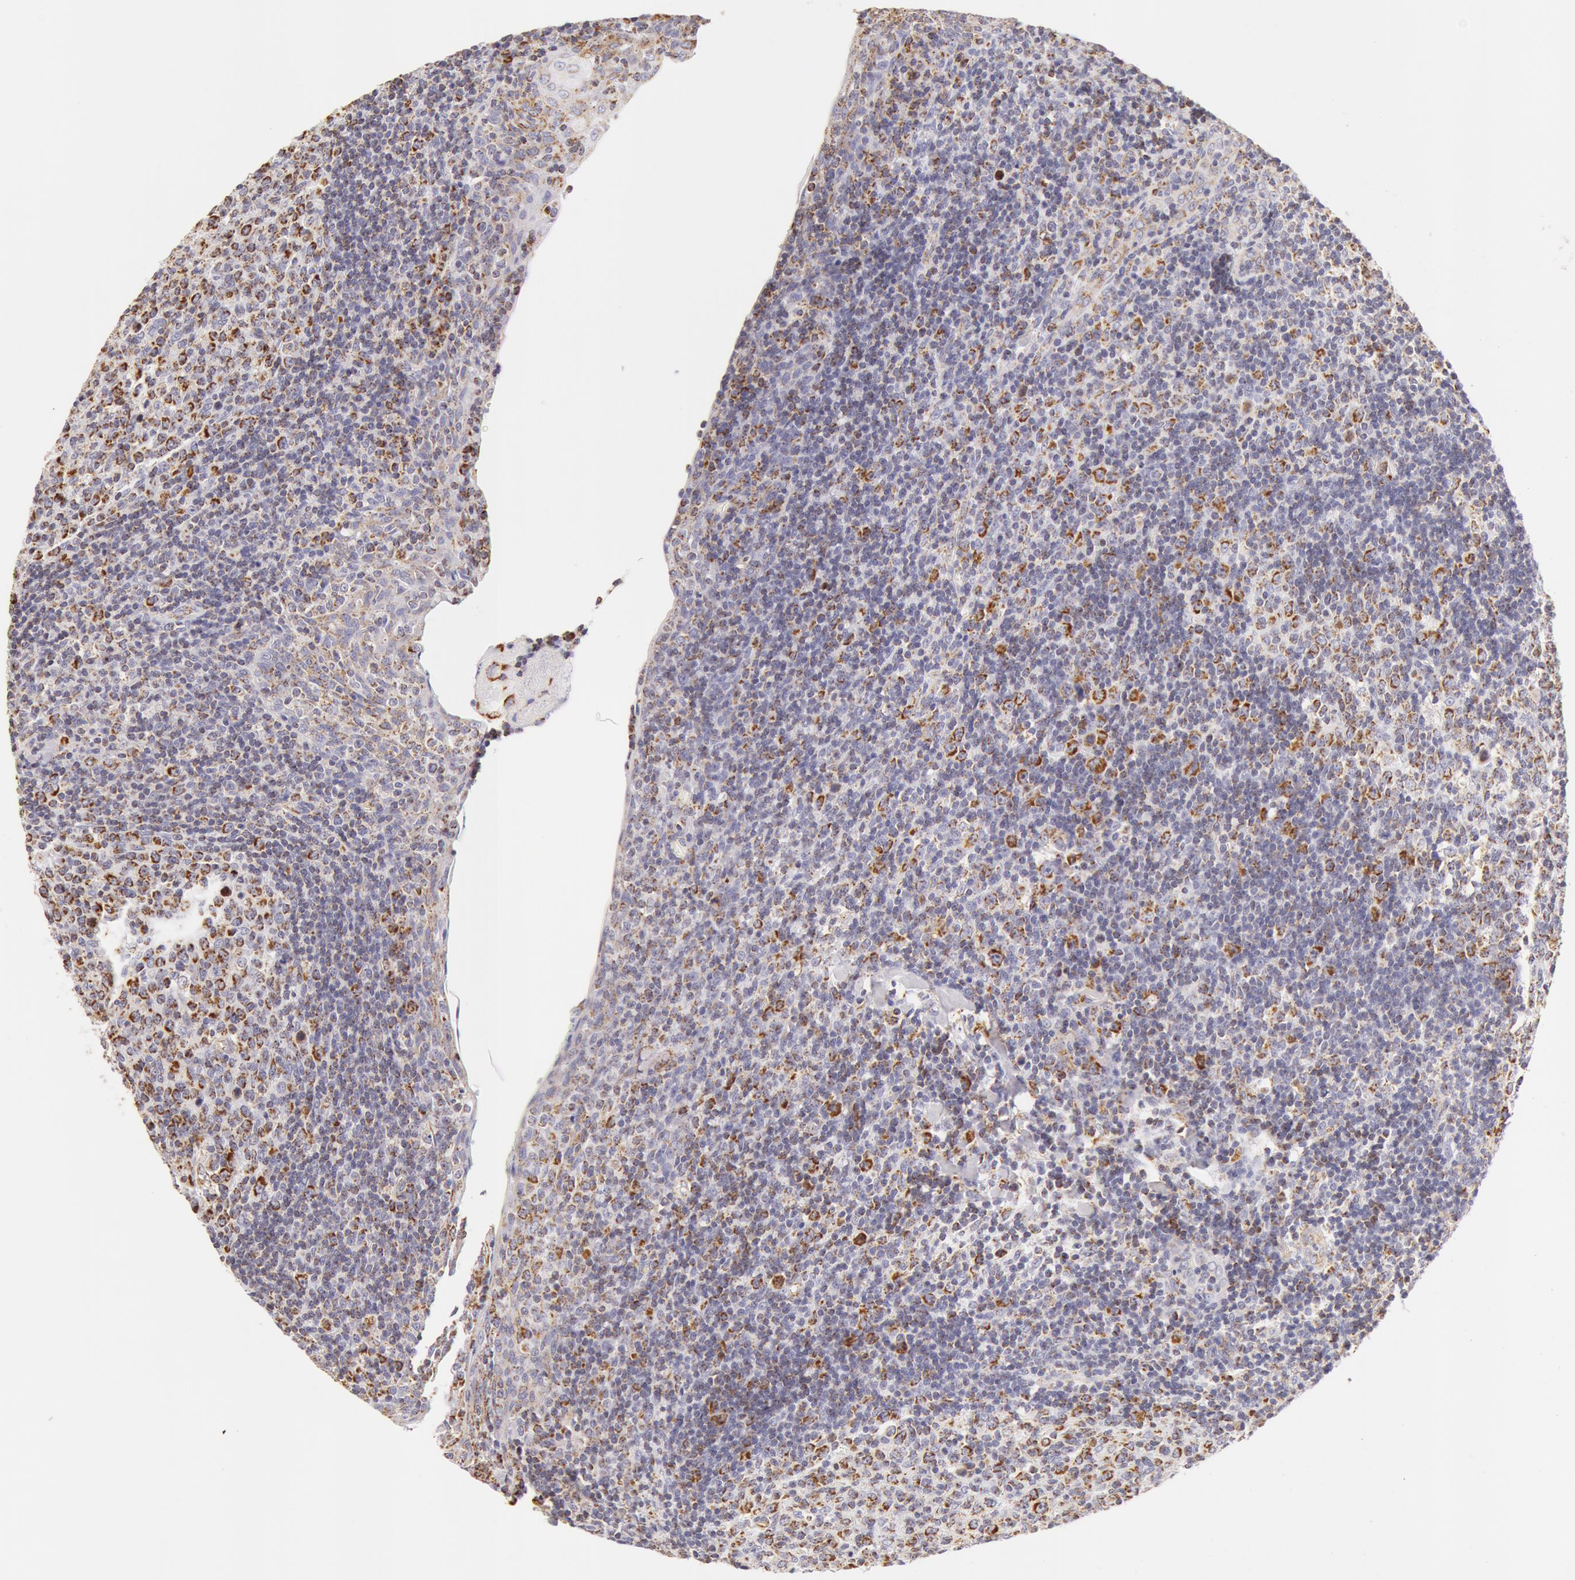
{"staining": {"intensity": "moderate", "quantity": "25%-75%", "location": "cytoplasmic/membranous"}, "tissue": "tonsil", "cell_type": "Germinal center cells", "image_type": "normal", "snomed": [{"axis": "morphology", "description": "Normal tissue, NOS"}, {"axis": "topography", "description": "Tonsil"}], "caption": "Immunohistochemistry (IHC) of unremarkable tonsil reveals medium levels of moderate cytoplasmic/membranous expression in approximately 25%-75% of germinal center cells. (DAB IHC, brown staining for protein, blue staining for nuclei).", "gene": "ATP5F1B", "patient": {"sex": "female", "age": 3}}